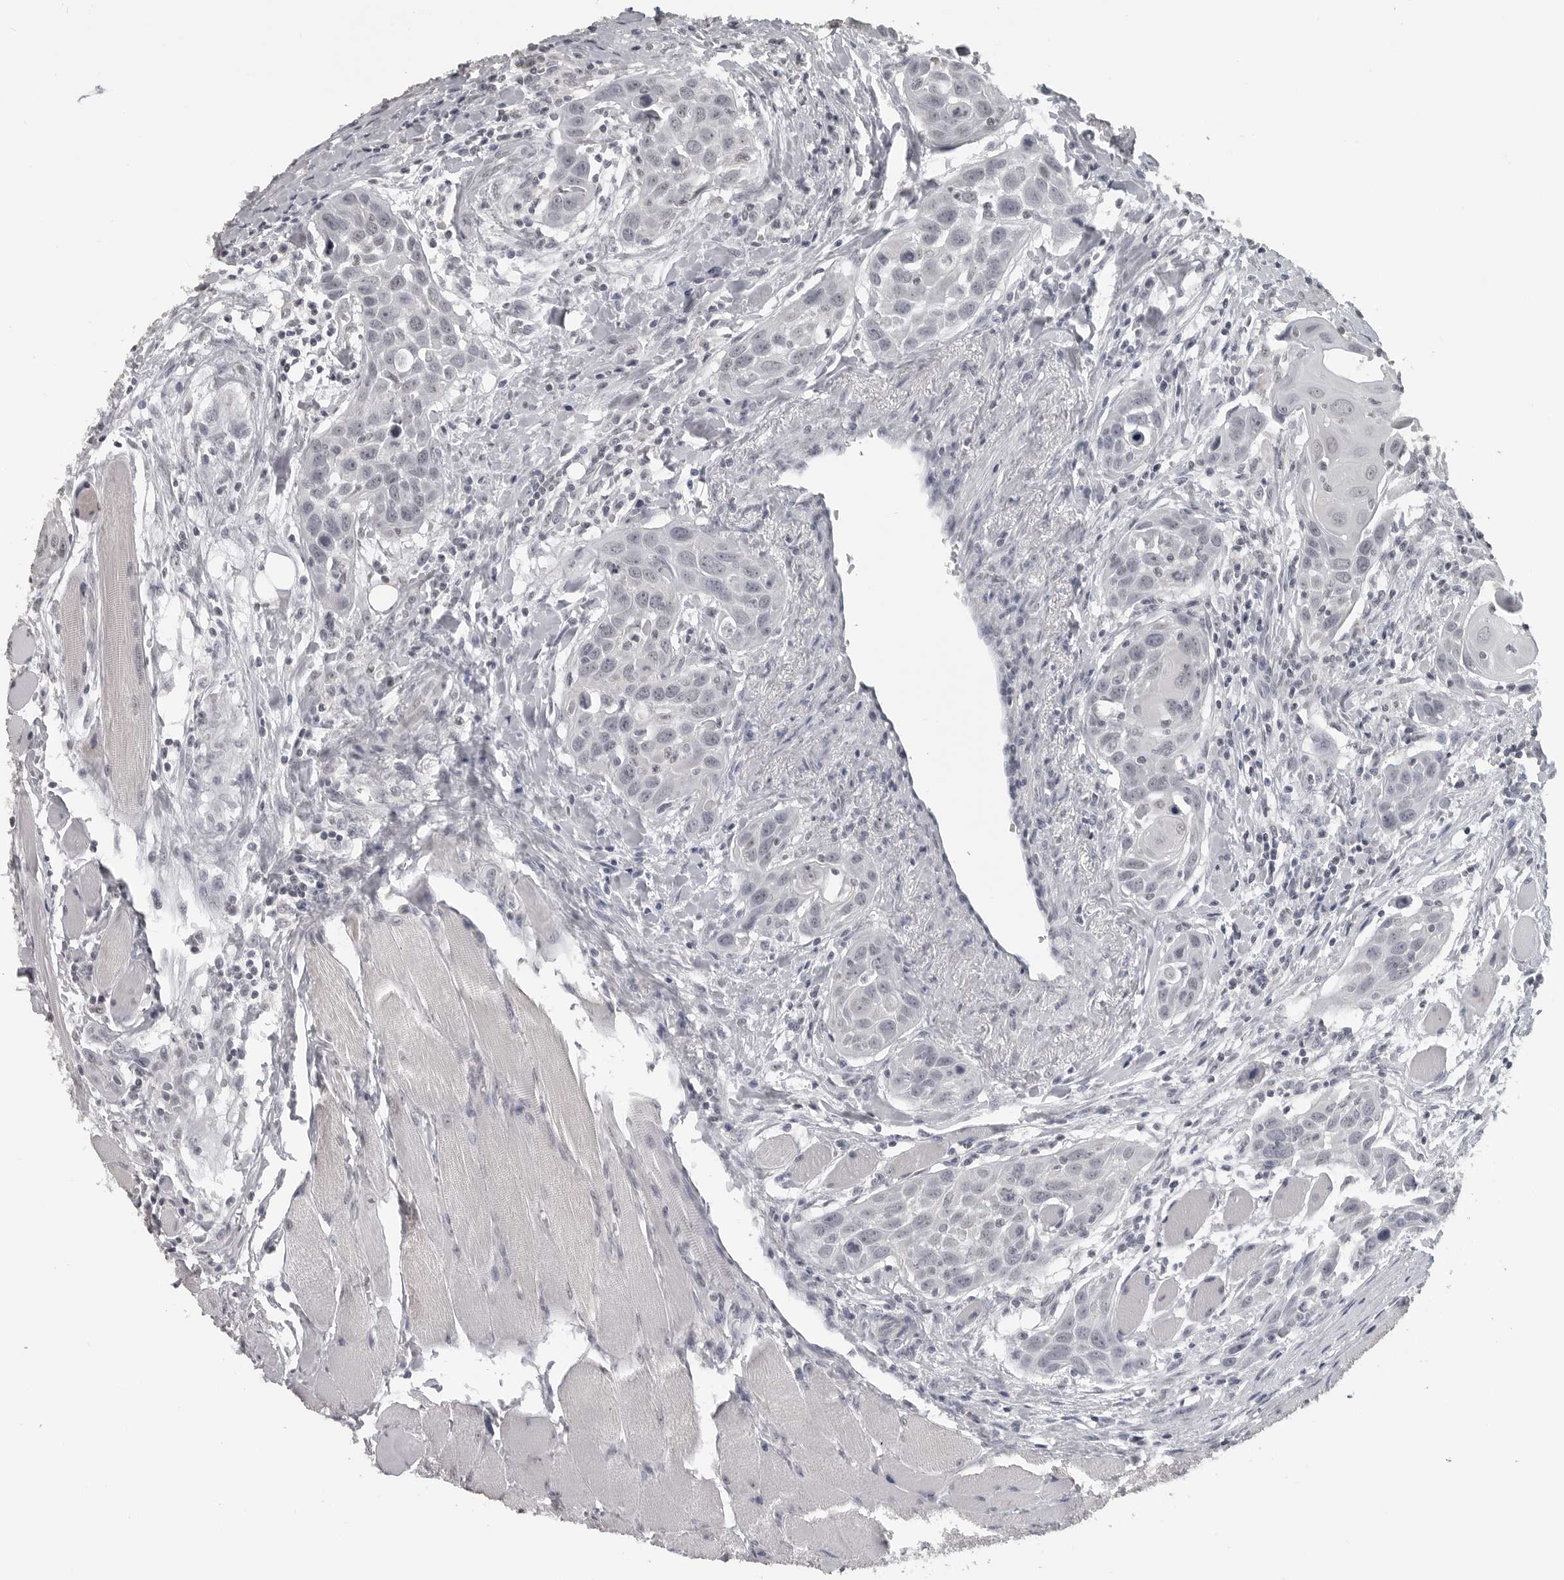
{"staining": {"intensity": "negative", "quantity": "none", "location": "none"}, "tissue": "head and neck cancer", "cell_type": "Tumor cells", "image_type": "cancer", "snomed": [{"axis": "morphology", "description": "Squamous cell carcinoma, NOS"}, {"axis": "topography", "description": "Oral tissue"}, {"axis": "topography", "description": "Head-Neck"}], "caption": "Immunohistochemistry photomicrograph of squamous cell carcinoma (head and neck) stained for a protein (brown), which reveals no staining in tumor cells. The staining is performed using DAB brown chromogen with nuclei counter-stained in using hematoxylin.", "gene": "DDX54", "patient": {"sex": "female", "age": 50}}